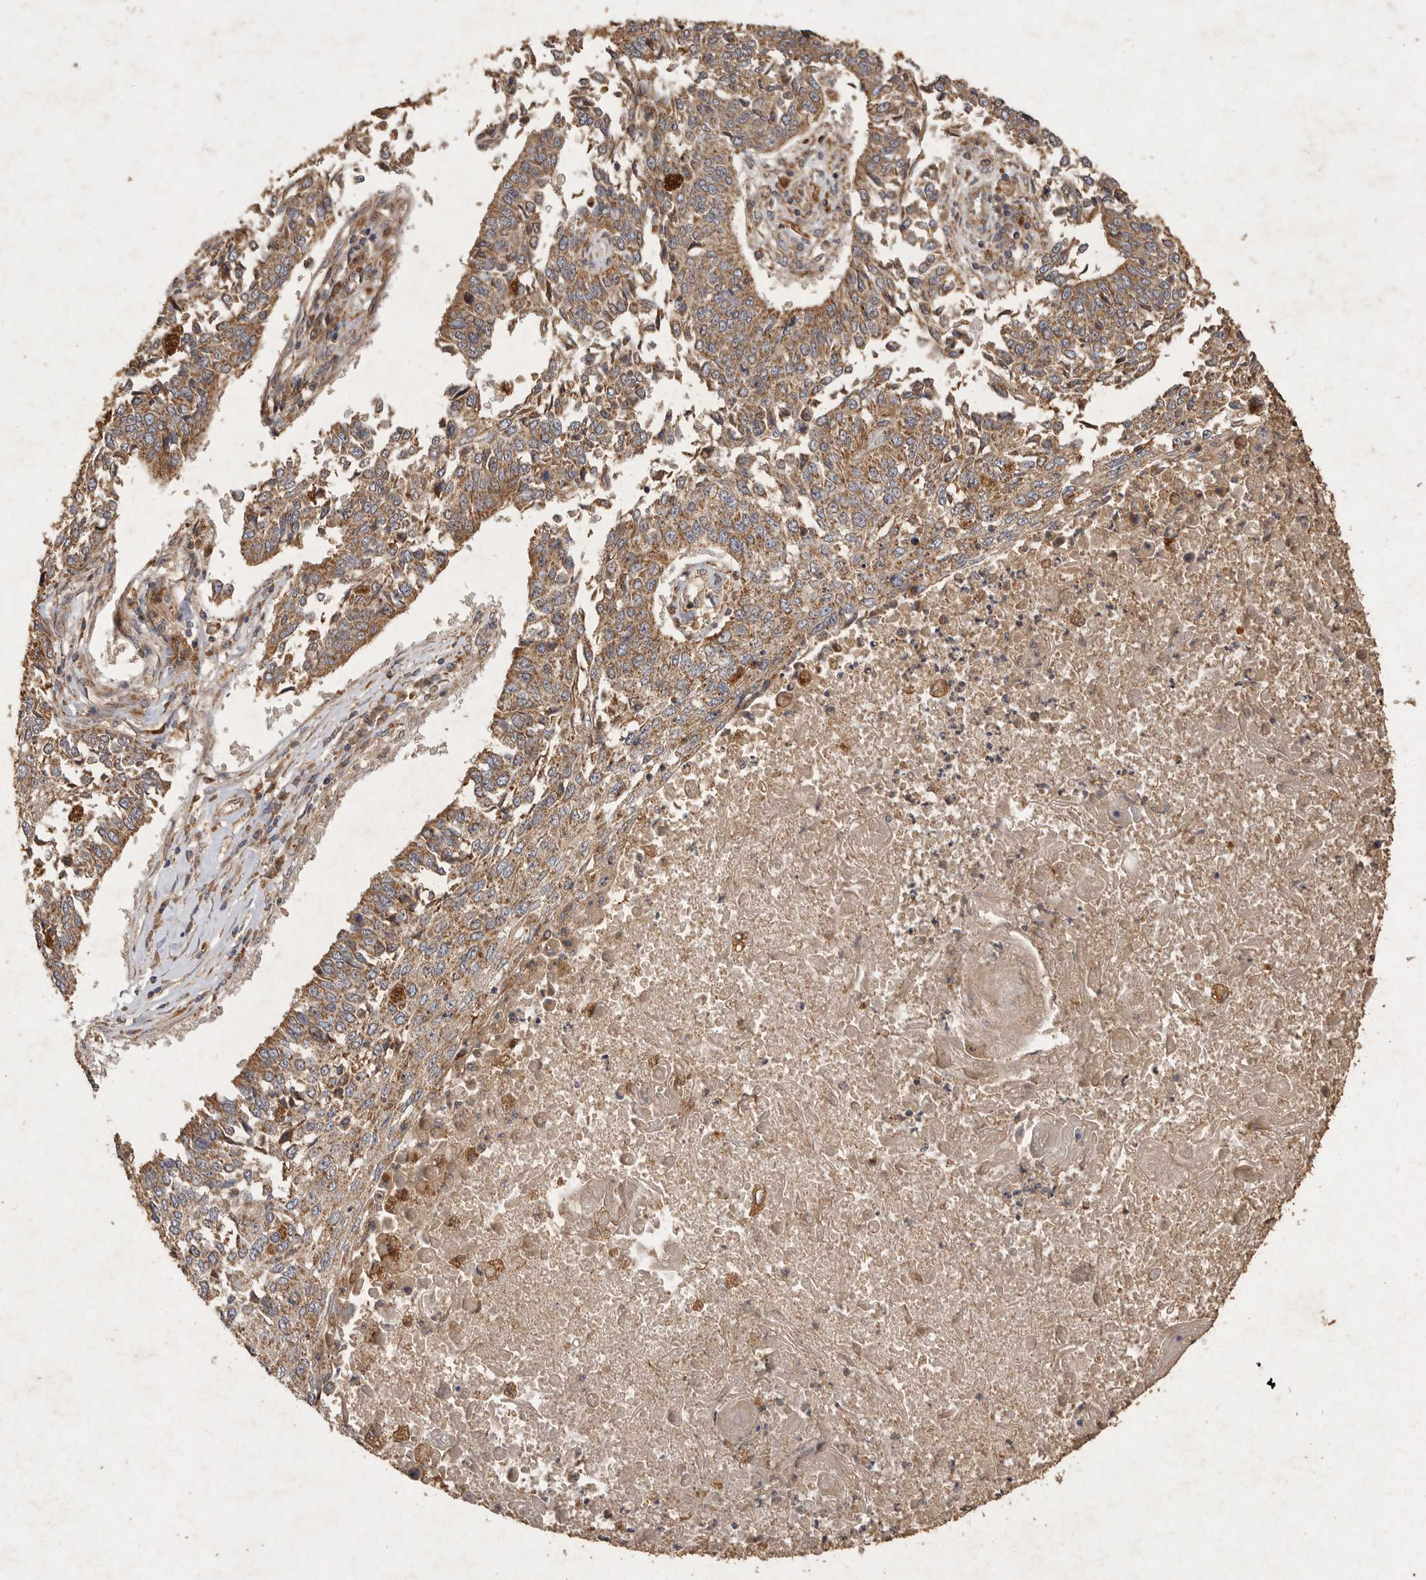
{"staining": {"intensity": "moderate", "quantity": ">75%", "location": "cytoplasmic/membranous"}, "tissue": "lung cancer", "cell_type": "Tumor cells", "image_type": "cancer", "snomed": [{"axis": "morphology", "description": "Normal tissue, NOS"}, {"axis": "morphology", "description": "Squamous cell carcinoma, NOS"}, {"axis": "topography", "description": "Cartilage tissue"}, {"axis": "topography", "description": "Bronchus"}, {"axis": "topography", "description": "Lung"}, {"axis": "topography", "description": "Peripheral nerve tissue"}], "caption": "The photomicrograph reveals staining of squamous cell carcinoma (lung), revealing moderate cytoplasmic/membranous protein positivity (brown color) within tumor cells.", "gene": "MRPL41", "patient": {"sex": "female", "age": 49}}